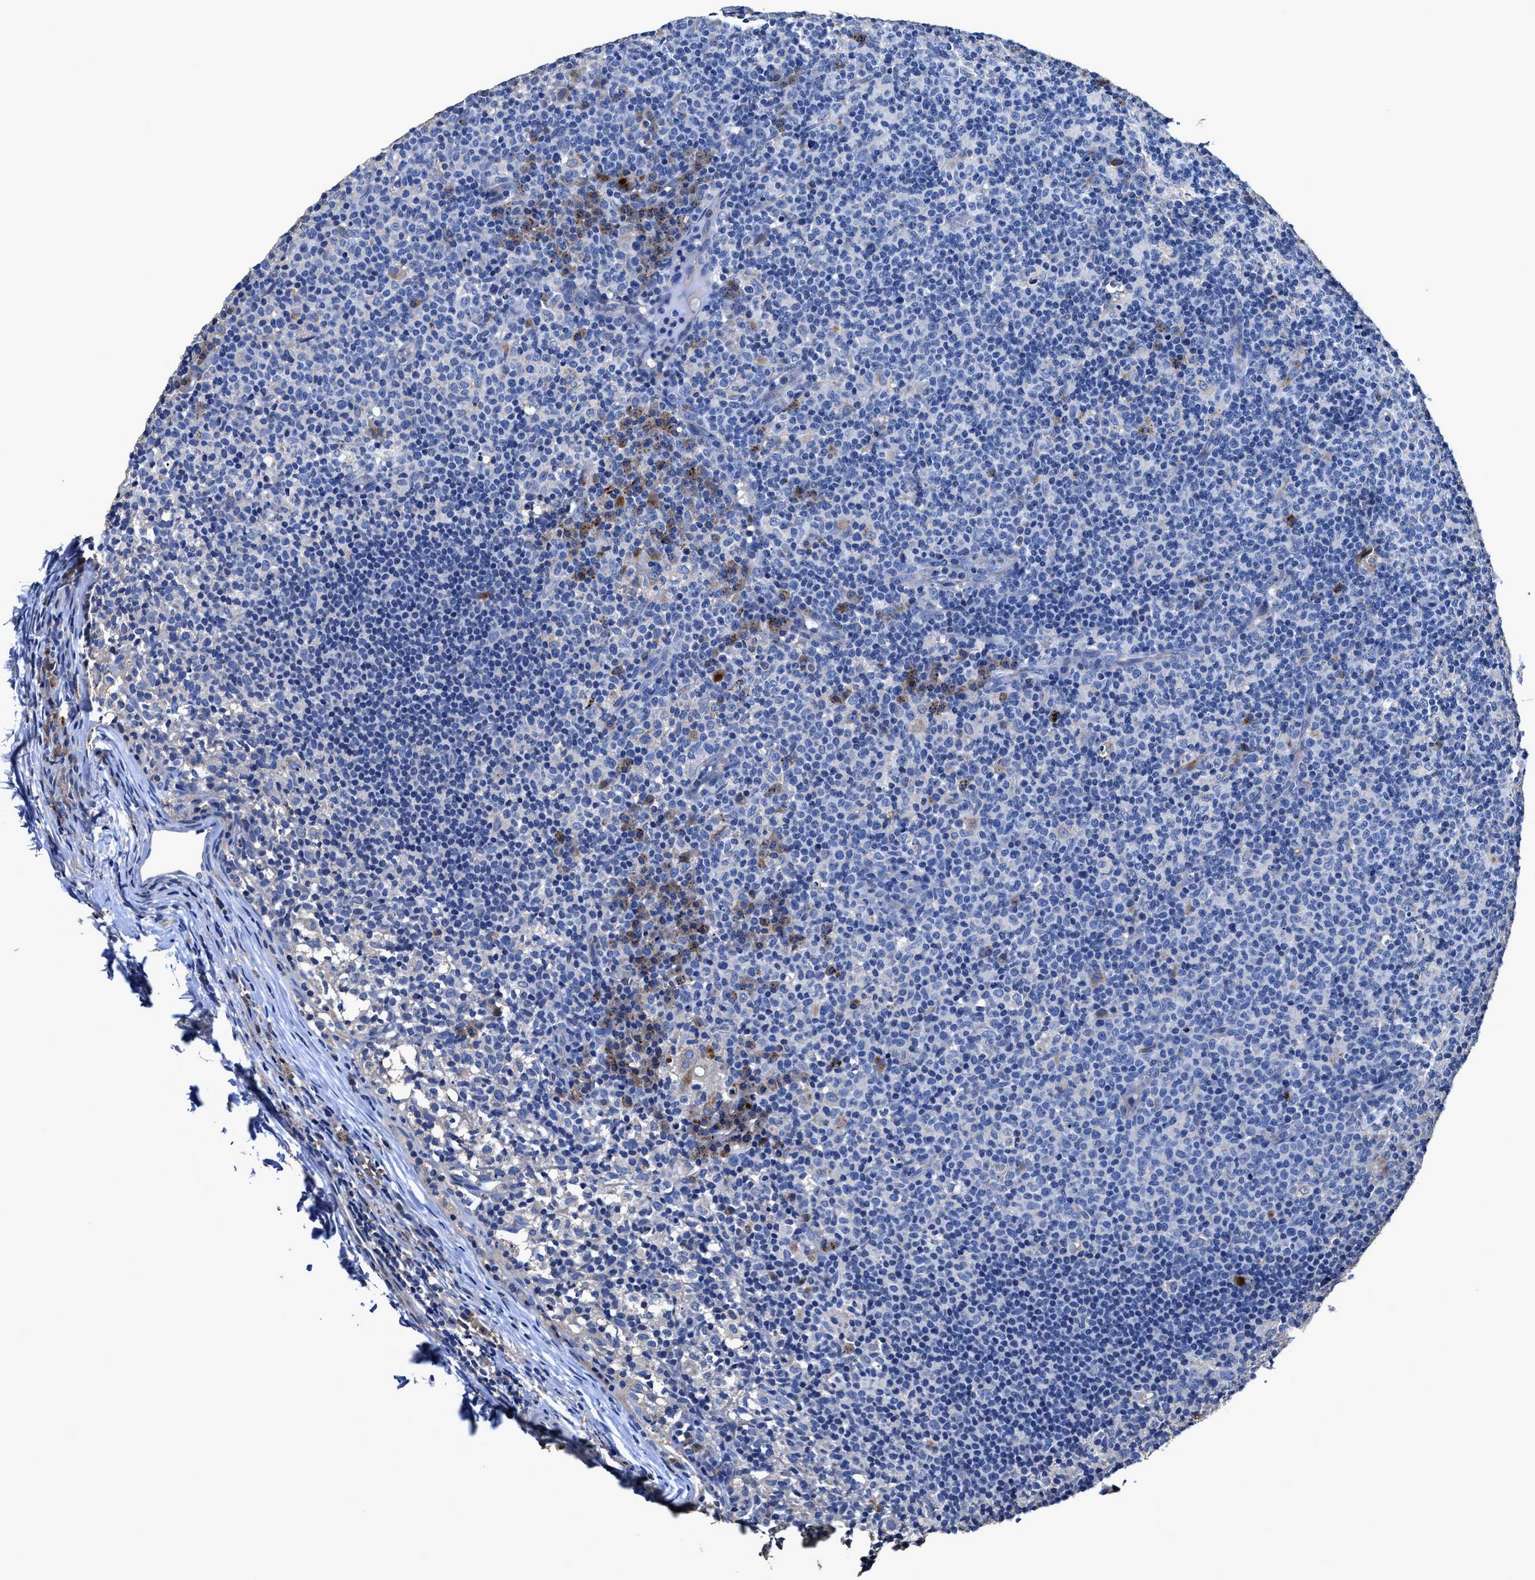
{"staining": {"intensity": "negative", "quantity": "none", "location": "none"}, "tissue": "lymph node", "cell_type": "Germinal center cells", "image_type": "normal", "snomed": [{"axis": "morphology", "description": "Normal tissue, NOS"}, {"axis": "morphology", "description": "Inflammation, NOS"}, {"axis": "topography", "description": "Lymph node"}], "caption": "Unremarkable lymph node was stained to show a protein in brown. There is no significant positivity in germinal center cells.", "gene": "UBR4", "patient": {"sex": "male", "age": 55}}